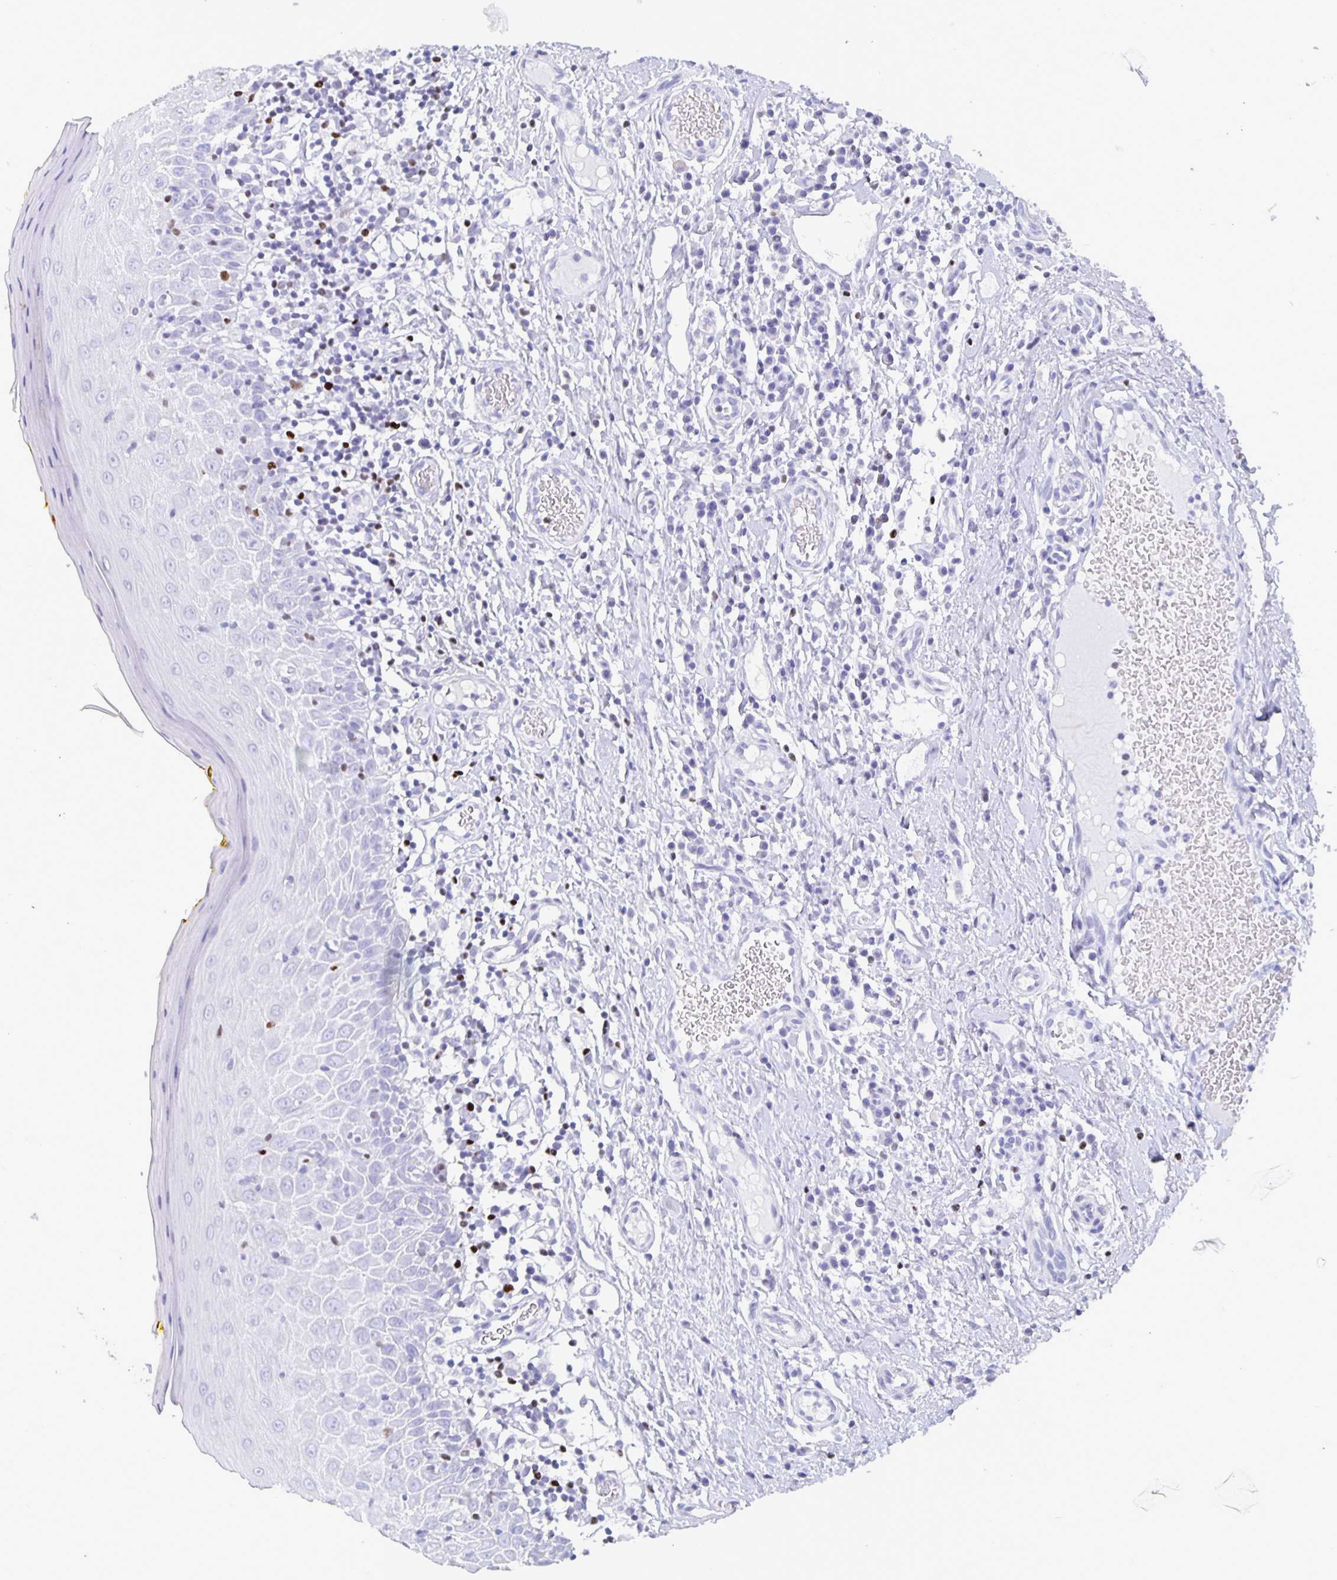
{"staining": {"intensity": "negative", "quantity": "none", "location": "none"}, "tissue": "oral mucosa", "cell_type": "Squamous epithelial cells", "image_type": "normal", "snomed": [{"axis": "morphology", "description": "Normal tissue, NOS"}, {"axis": "topography", "description": "Oral tissue"}, {"axis": "topography", "description": "Tounge, NOS"}], "caption": "Squamous epithelial cells show no significant protein expression in benign oral mucosa.", "gene": "SATB2", "patient": {"sex": "female", "age": 58}}